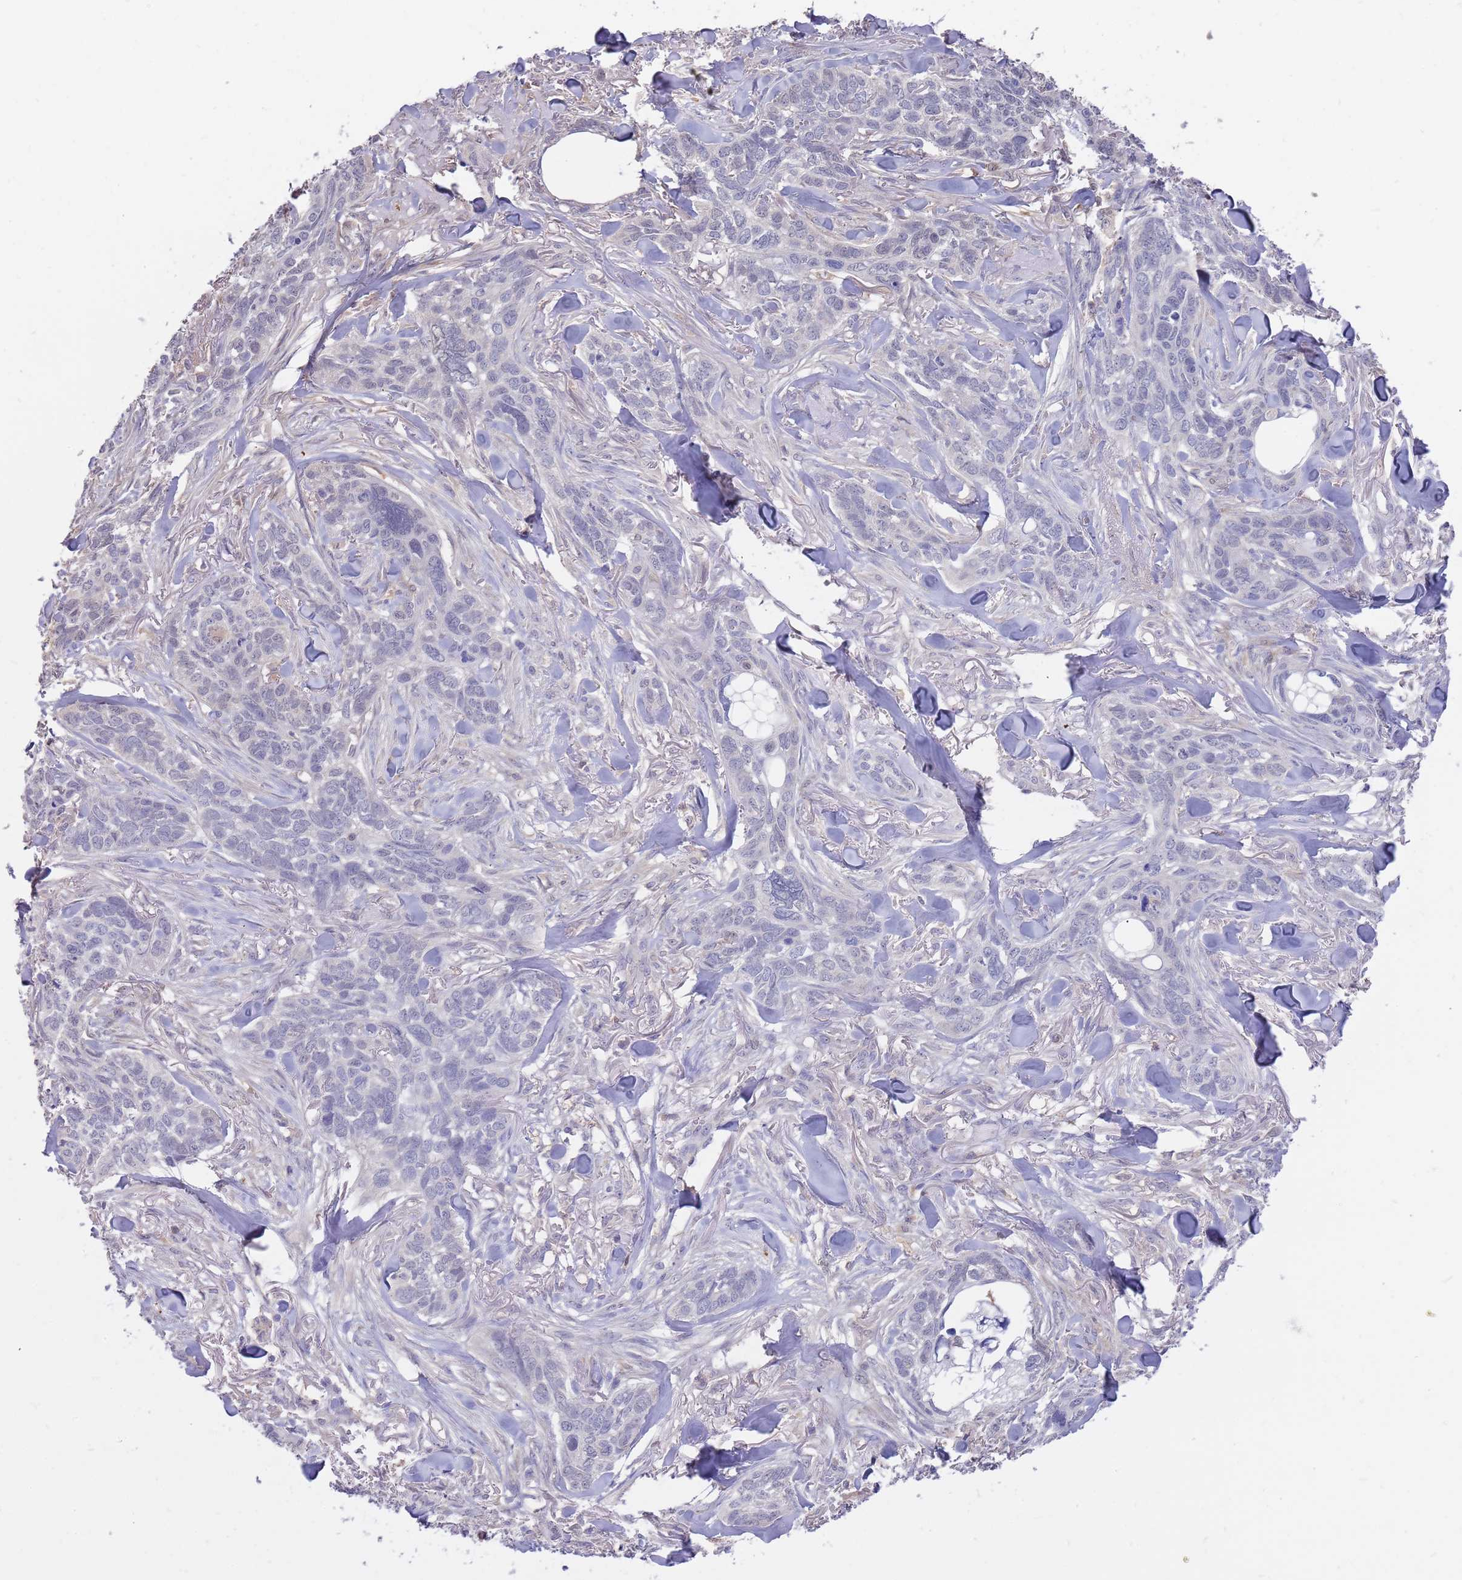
{"staining": {"intensity": "negative", "quantity": "none", "location": "none"}, "tissue": "skin cancer", "cell_type": "Tumor cells", "image_type": "cancer", "snomed": [{"axis": "morphology", "description": "Basal cell carcinoma"}, {"axis": "topography", "description": "Skin"}], "caption": "The photomicrograph exhibits no staining of tumor cells in skin basal cell carcinoma.", "gene": "AP5S1", "patient": {"sex": "male", "age": 86}}